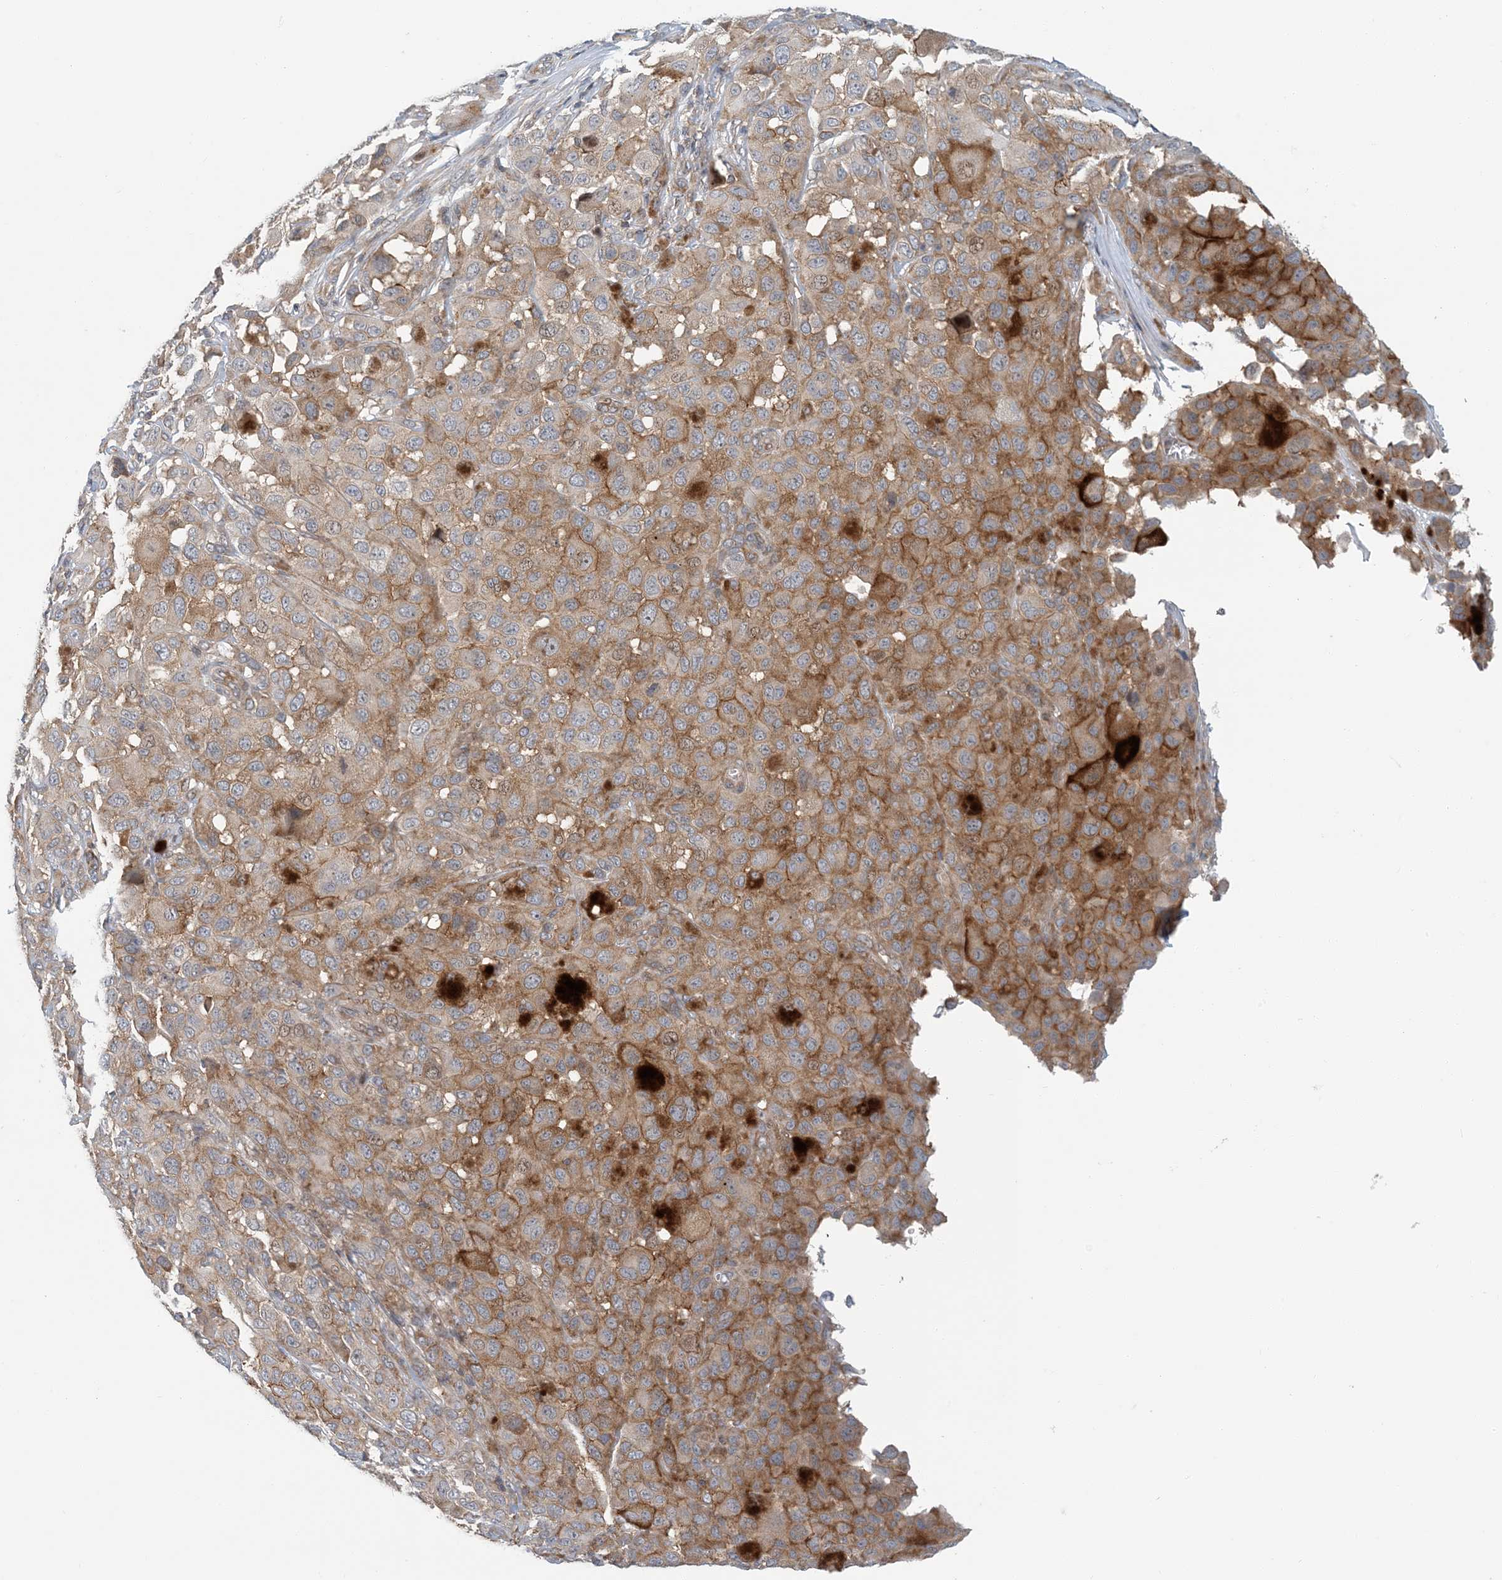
{"staining": {"intensity": "moderate", "quantity": ">75%", "location": "cytoplasmic/membranous"}, "tissue": "melanoma", "cell_type": "Tumor cells", "image_type": "cancer", "snomed": [{"axis": "morphology", "description": "Malignant melanoma, NOS"}, {"axis": "topography", "description": "Skin"}], "caption": "There is medium levels of moderate cytoplasmic/membranous positivity in tumor cells of malignant melanoma, as demonstrated by immunohistochemical staining (brown color).", "gene": "ATP13A2", "patient": {"sex": "male", "age": 96}}